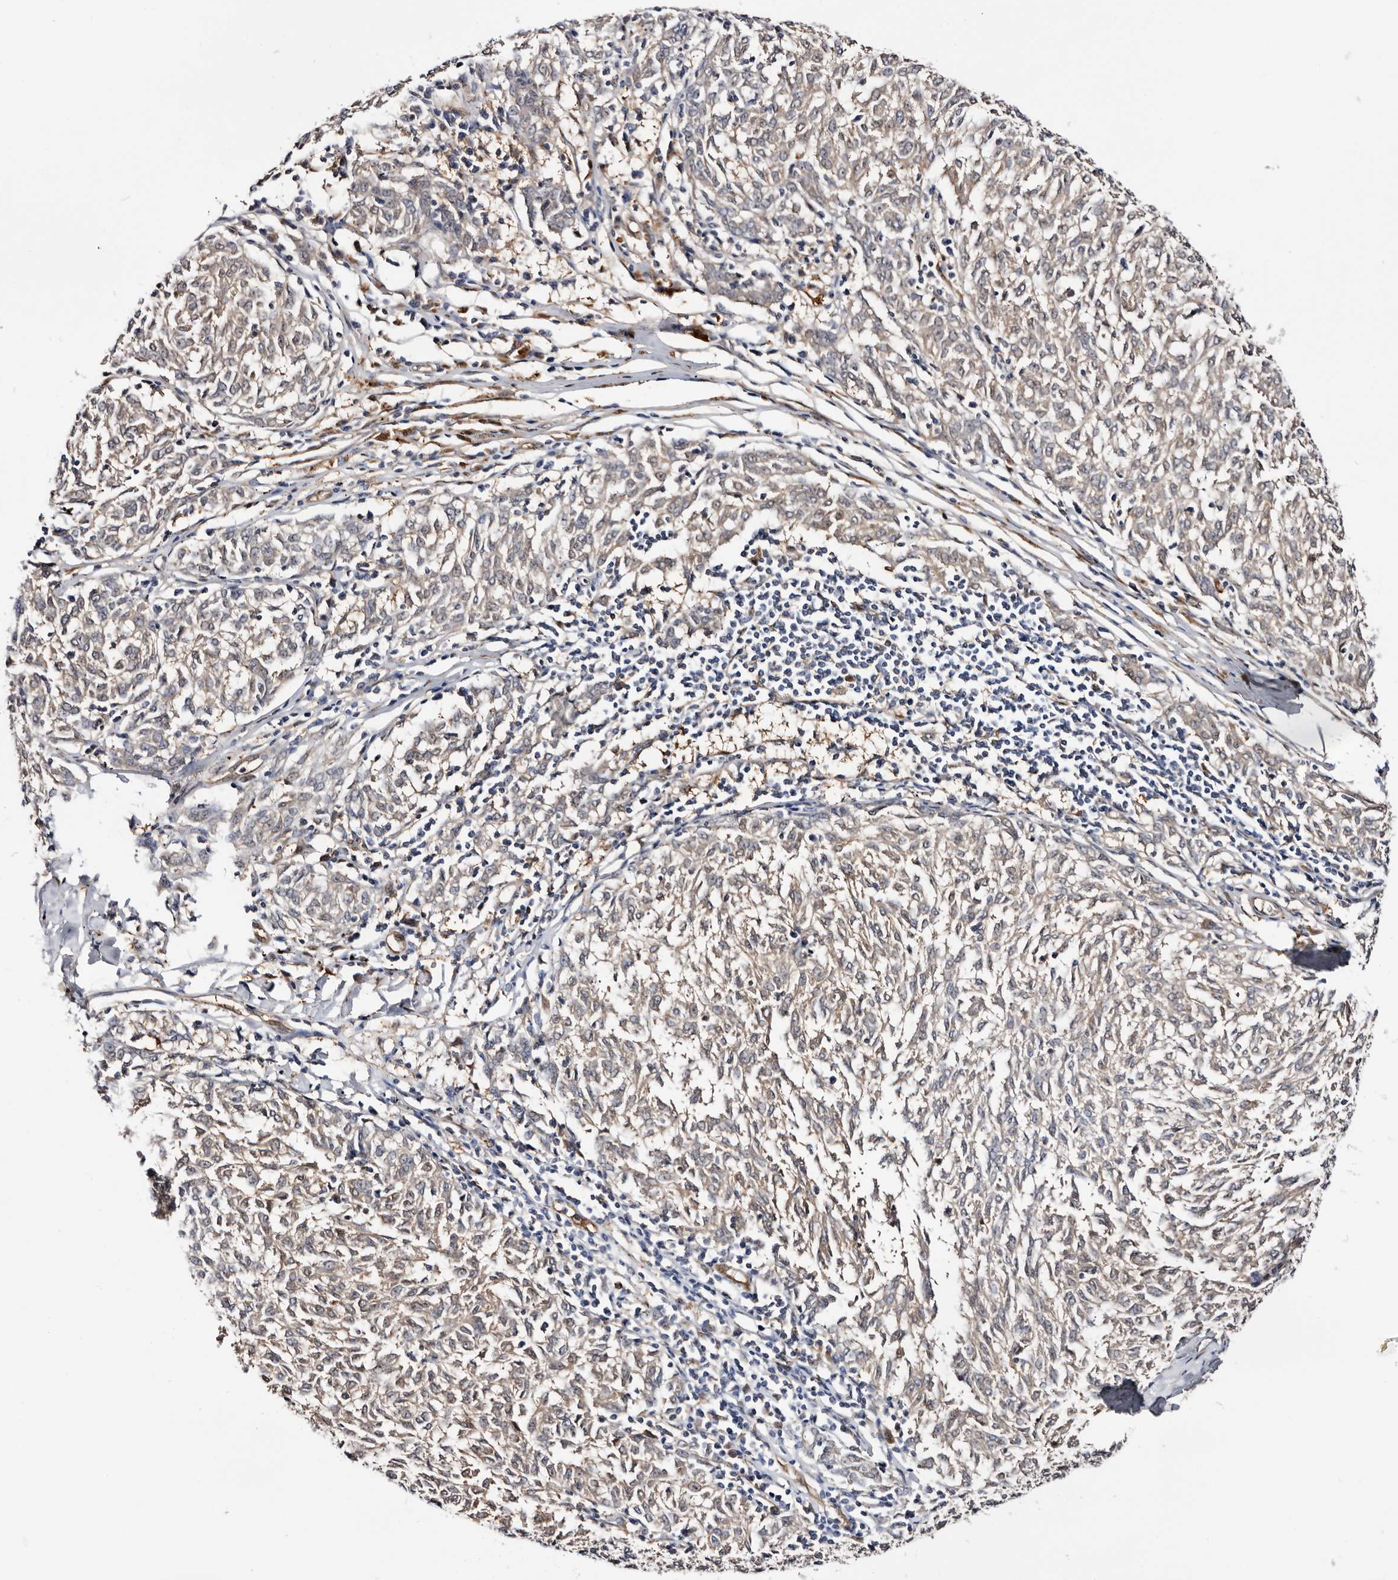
{"staining": {"intensity": "negative", "quantity": "none", "location": "none"}, "tissue": "melanoma", "cell_type": "Tumor cells", "image_type": "cancer", "snomed": [{"axis": "morphology", "description": "Malignant melanoma, NOS"}, {"axis": "topography", "description": "Skin"}], "caption": "Immunohistochemistry image of malignant melanoma stained for a protein (brown), which shows no staining in tumor cells.", "gene": "TP53I3", "patient": {"sex": "female", "age": 72}}